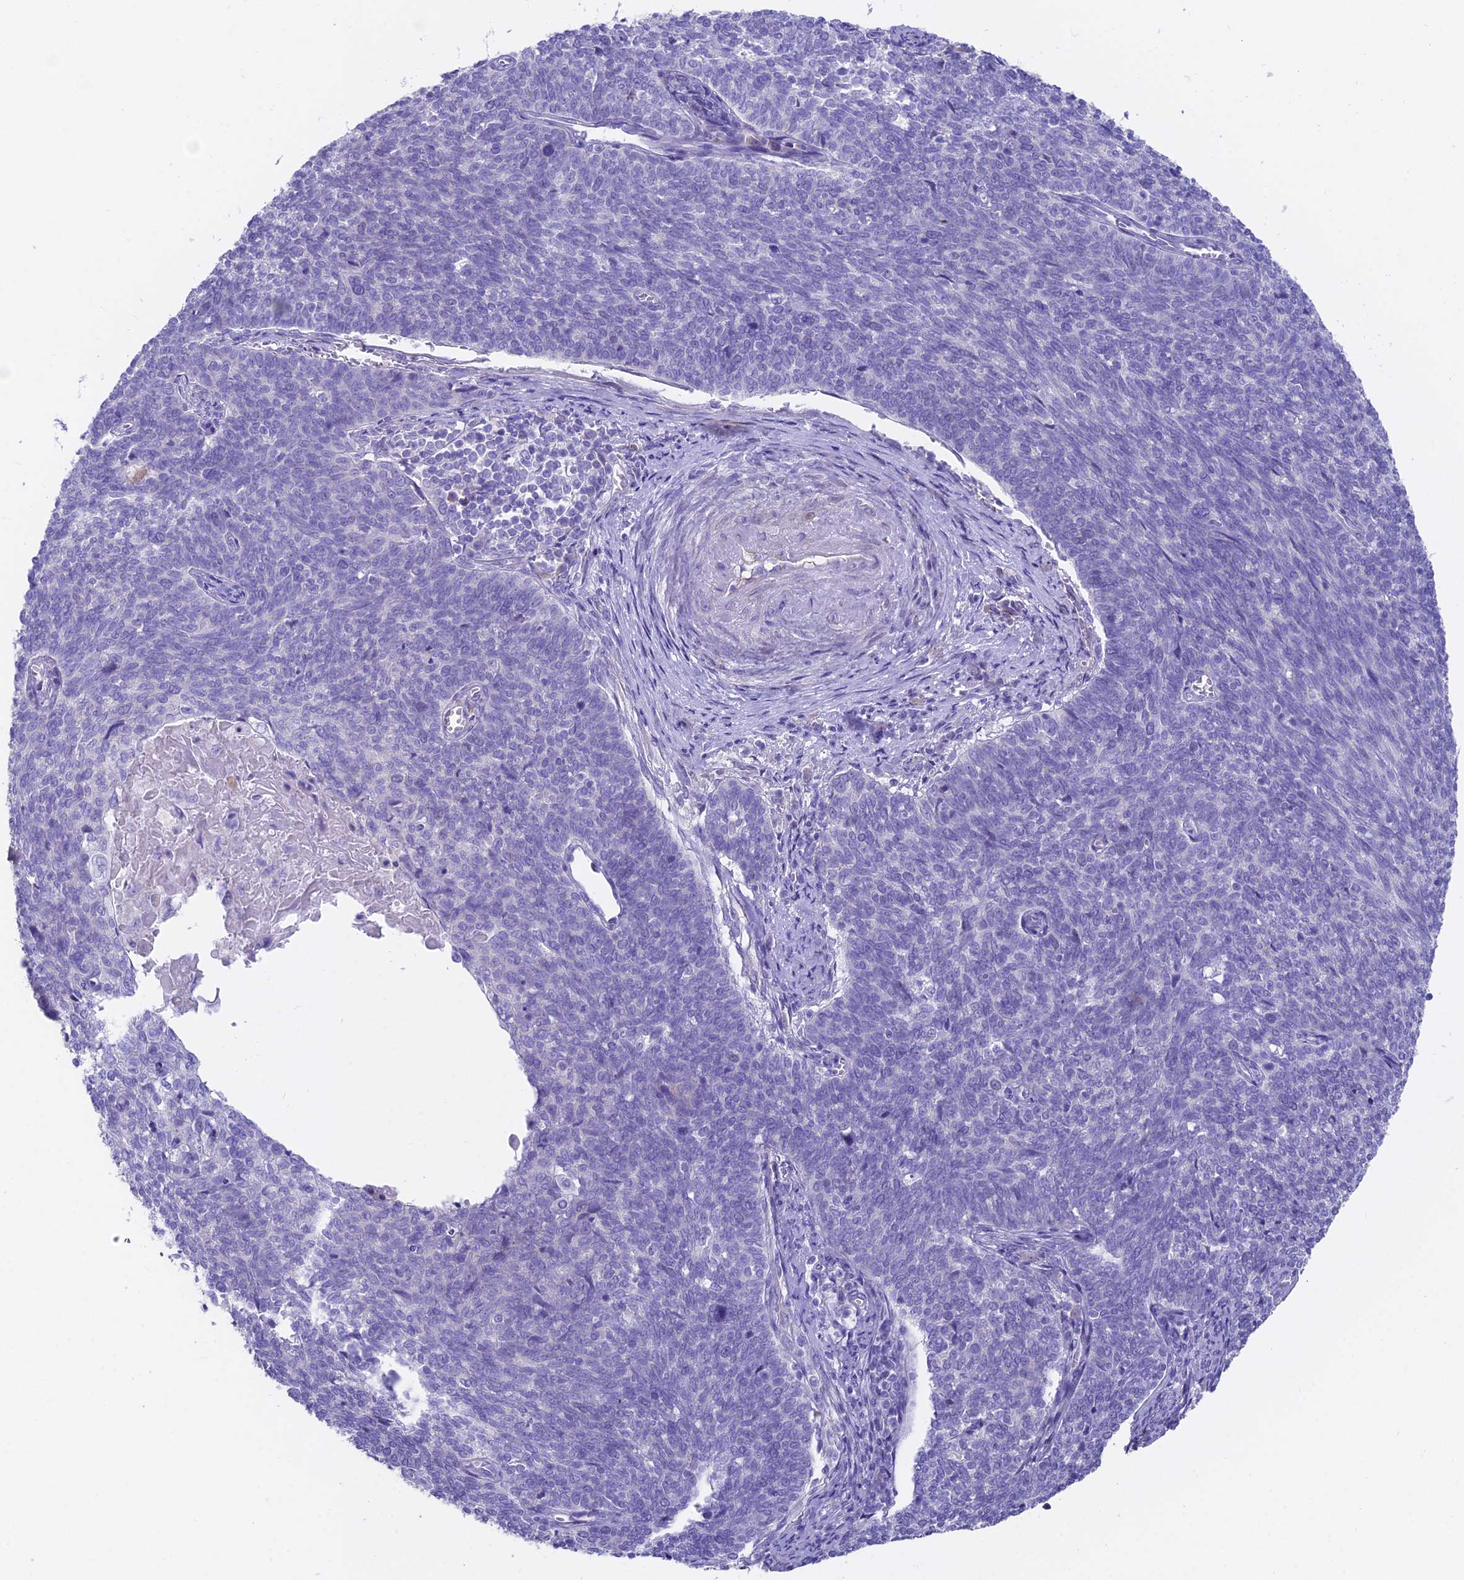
{"staining": {"intensity": "negative", "quantity": "none", "location": "none"}, "tissue": "cervical cancer", "cell_type": "Tumor cells", "image_type": "cancer", "snomed": [{"axis": "morphology", "description": "Squamous cell carcinoma, NOS"}, {"axis": "topography", "description": "Cervix"}], "caption": "The micrograph exhibits no significant expression in tumor cells of cervical squamous cell carcinoma.", "gene": "FAM168B", "patient": {"sex": "female", "age": 39}}